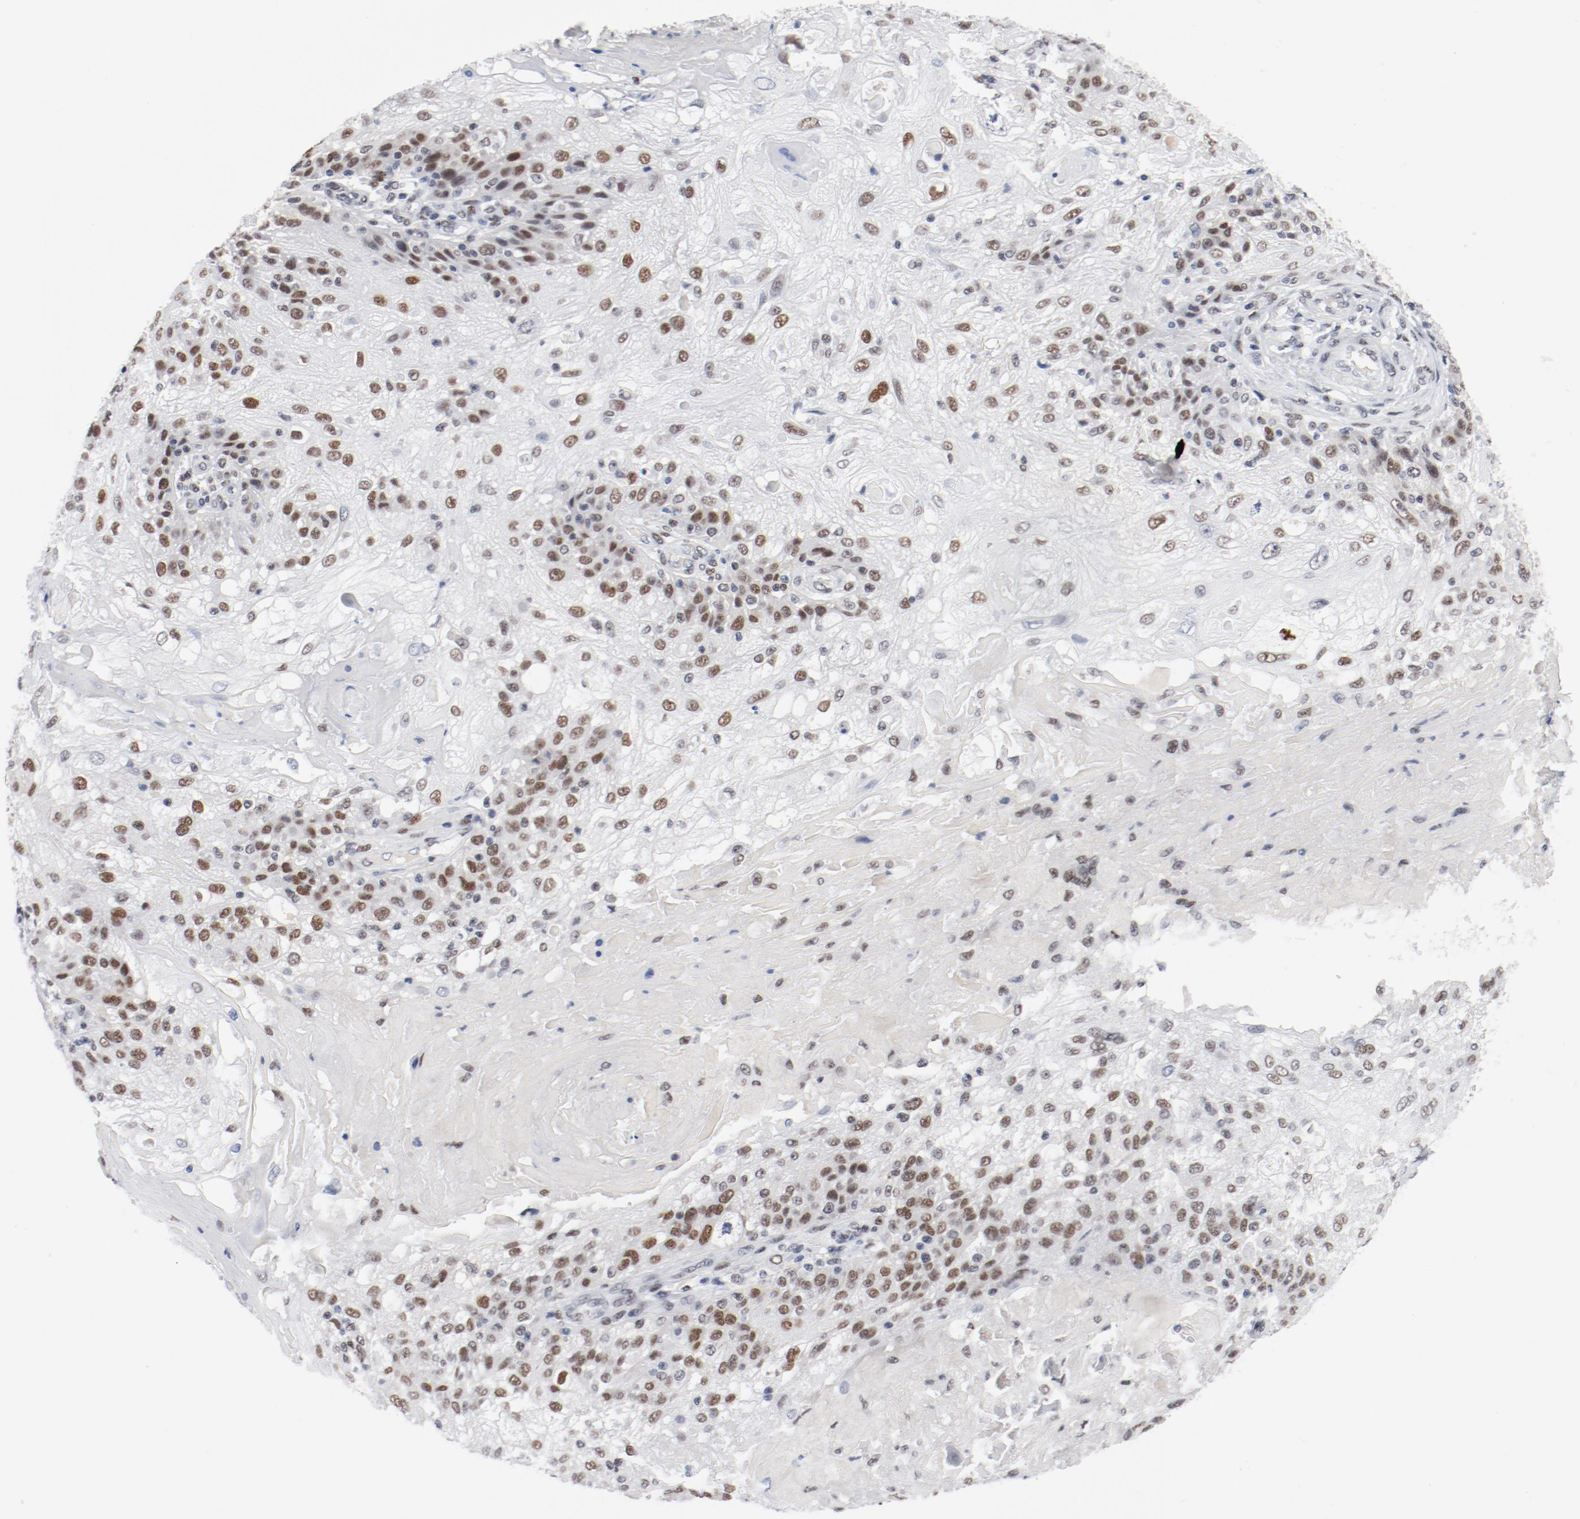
{"staining": {"intensity": "moderate", "quantity": ">75%", "location": "nuclear"}, "tissue": "skin cancer", "cell_type": "Tumor cells", "image_type": "cancer", "snomed": [{"axis": "morphology", "description": "Normal tissue, NOS"}, {"axis": "morphology", "description": "Squamous cell carcinoma, NOS"}, {"axis": "topography", "description": "Skin"}], "caption": "Immunohistochemical staining of human squamous cell carcinoma (skin) reveals medium levels of moderate nuclear expression in about >75% of tumor cells. The staining is performed using DAB brown chromogen to label protein expression. The nuclei are counter-stained blue using hematoxylin.", "gene": "ARNT", "patient": {"sex": "female", "age": 83}}